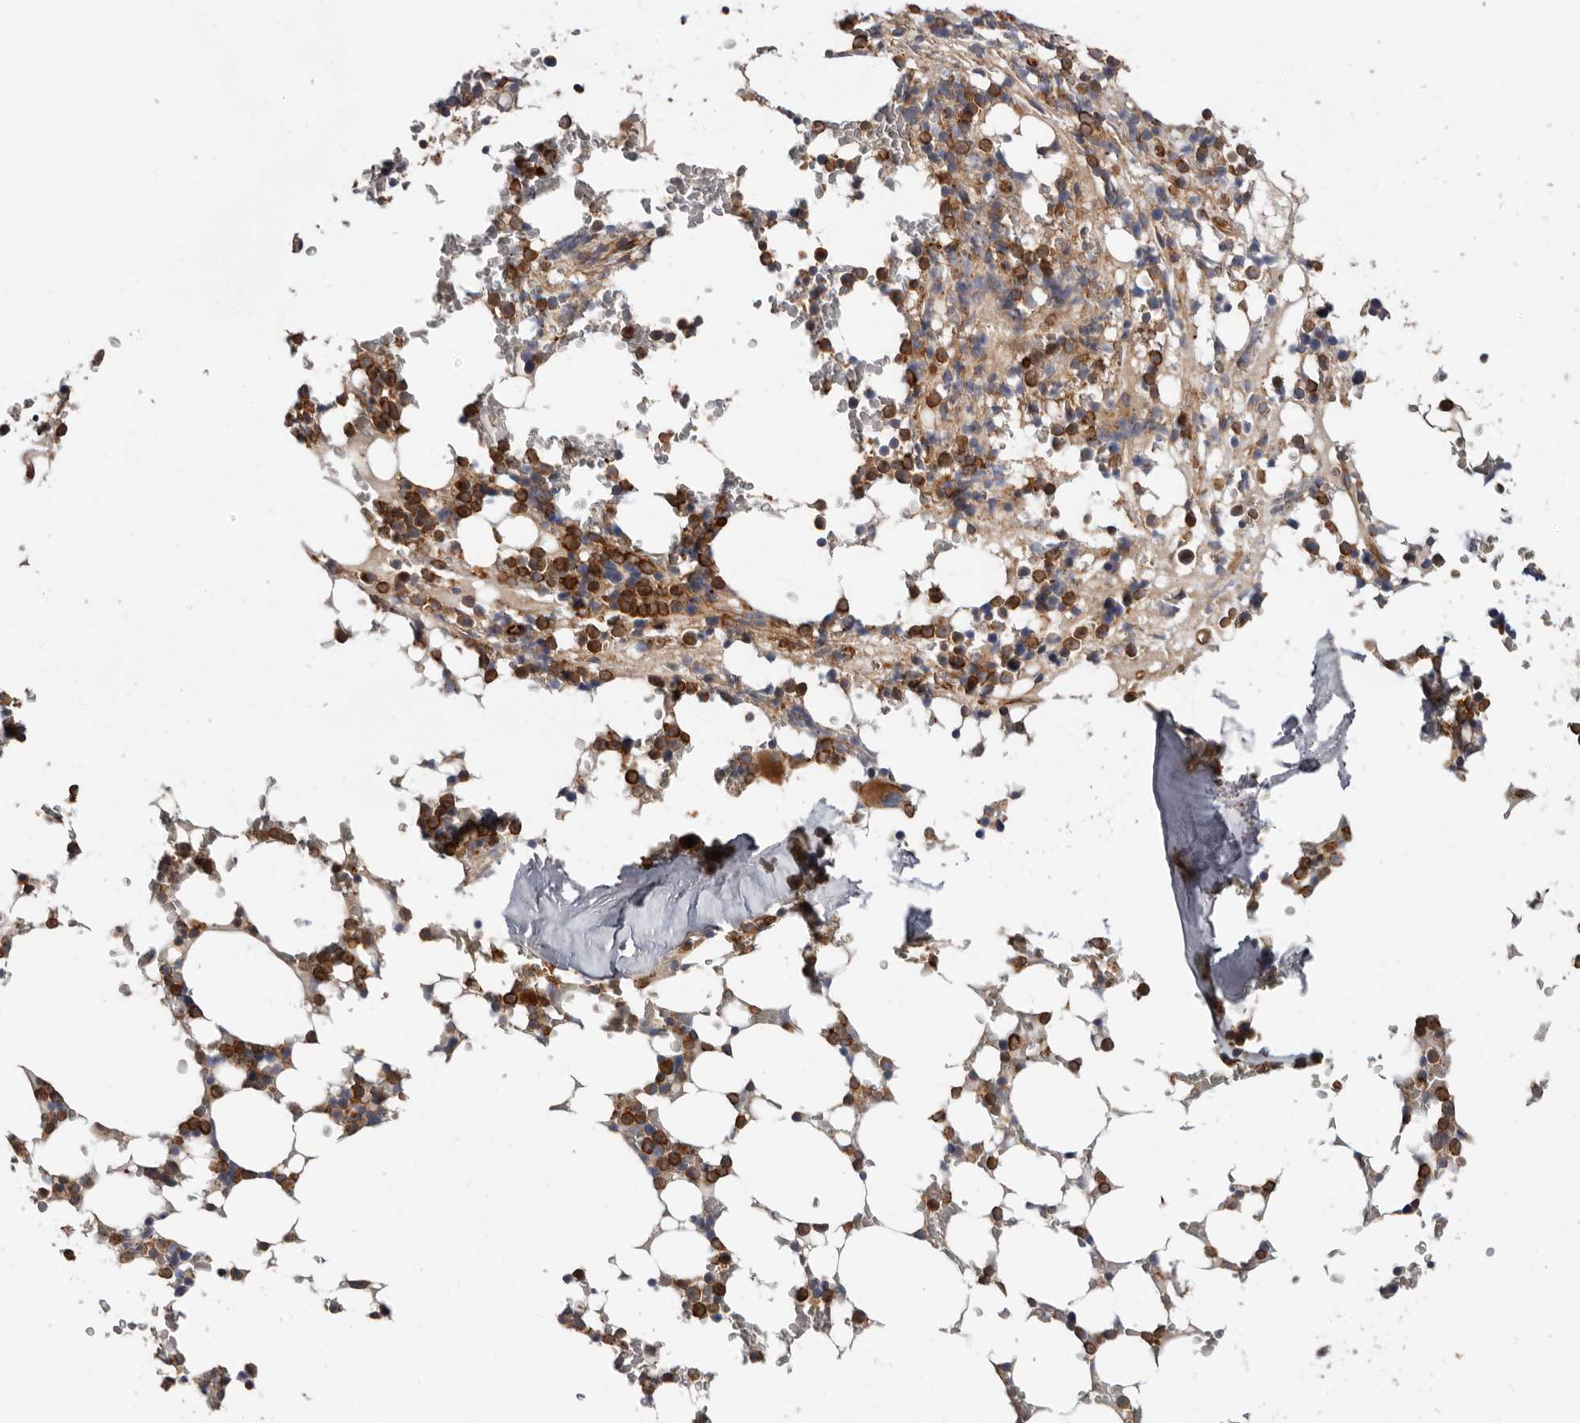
{"staining": {"intensity": "strong", "quantity": "25%-75%", "location": "cytoplasmic/membranous"}, "tissue": "bone marrow", "cell_type": "Hematopoietic cells", "image_type": "normal", "snomed": [{"axis": "morphology", "description": "Normal tissue, NOS"}, {"axis": "topography", "description": "Bone marrow"}], "caption": "Bone marrow stained with DAB immunohistochemistry (IHC) reveals high levels of strong cytoplasmic/membranous expression in approximately 25%-75% of hematopoietic cells.", "gene": "TMC7", "patient": {"sex": "male", "age": 58}}